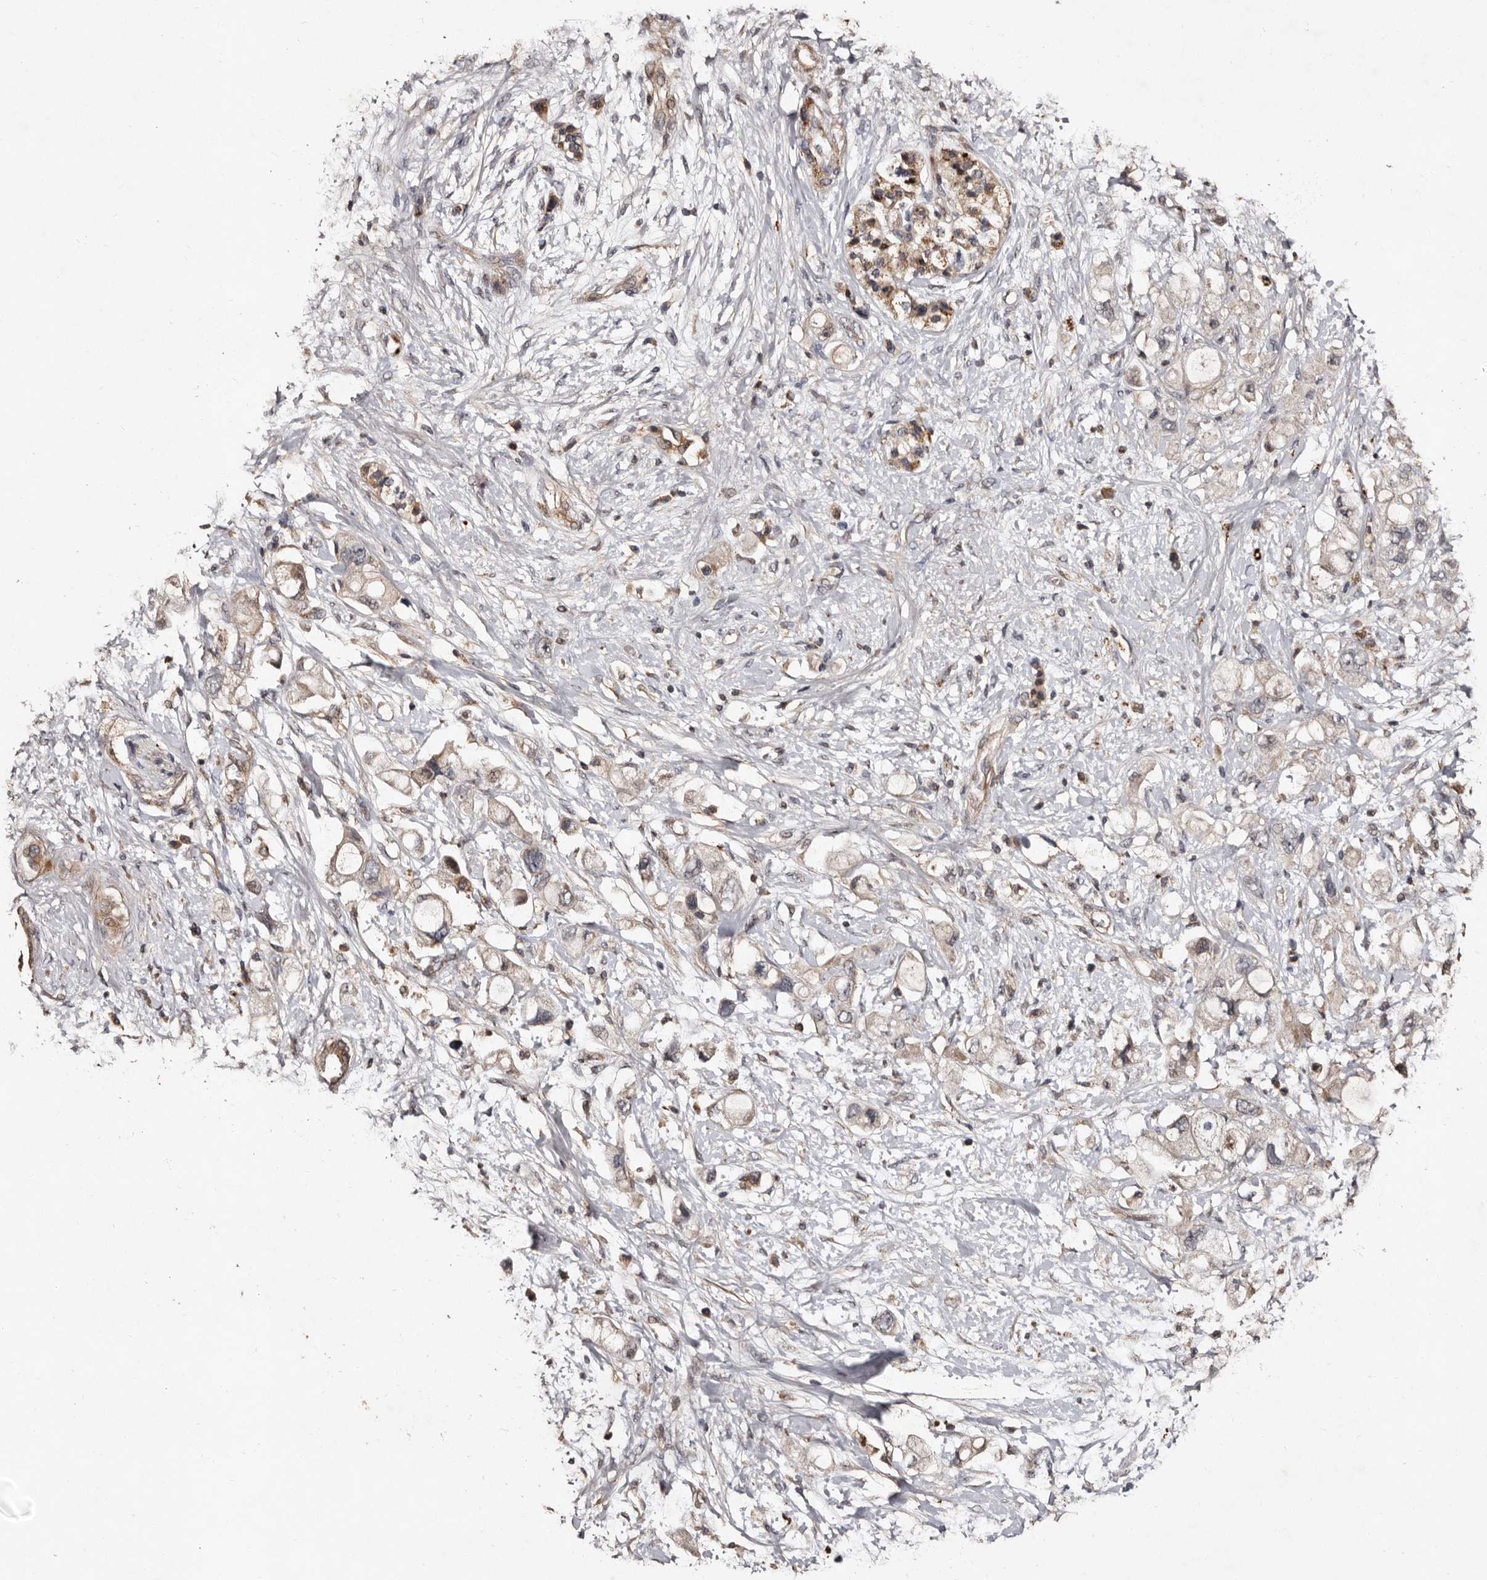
{"staining": {"intensity": "negative", "quantity": "none", "location": "none"}, "tissue": "pancreatic cancer", "cell_type": "Tumor cells", "image_type": "cancer", "snomed": [{"axis": "morphology", "description": "Adenocarcinoma, NOS"}, {"axis": "topography", "description": "Pancreas"}], "caption": "Tumor cells are negative for protein expression in human pancreatic cancer (adenocarcinoma). (DAB IHC, high magnification).", "gene": "PRKD3", "patient": {"sex": "female", "age": 56}}